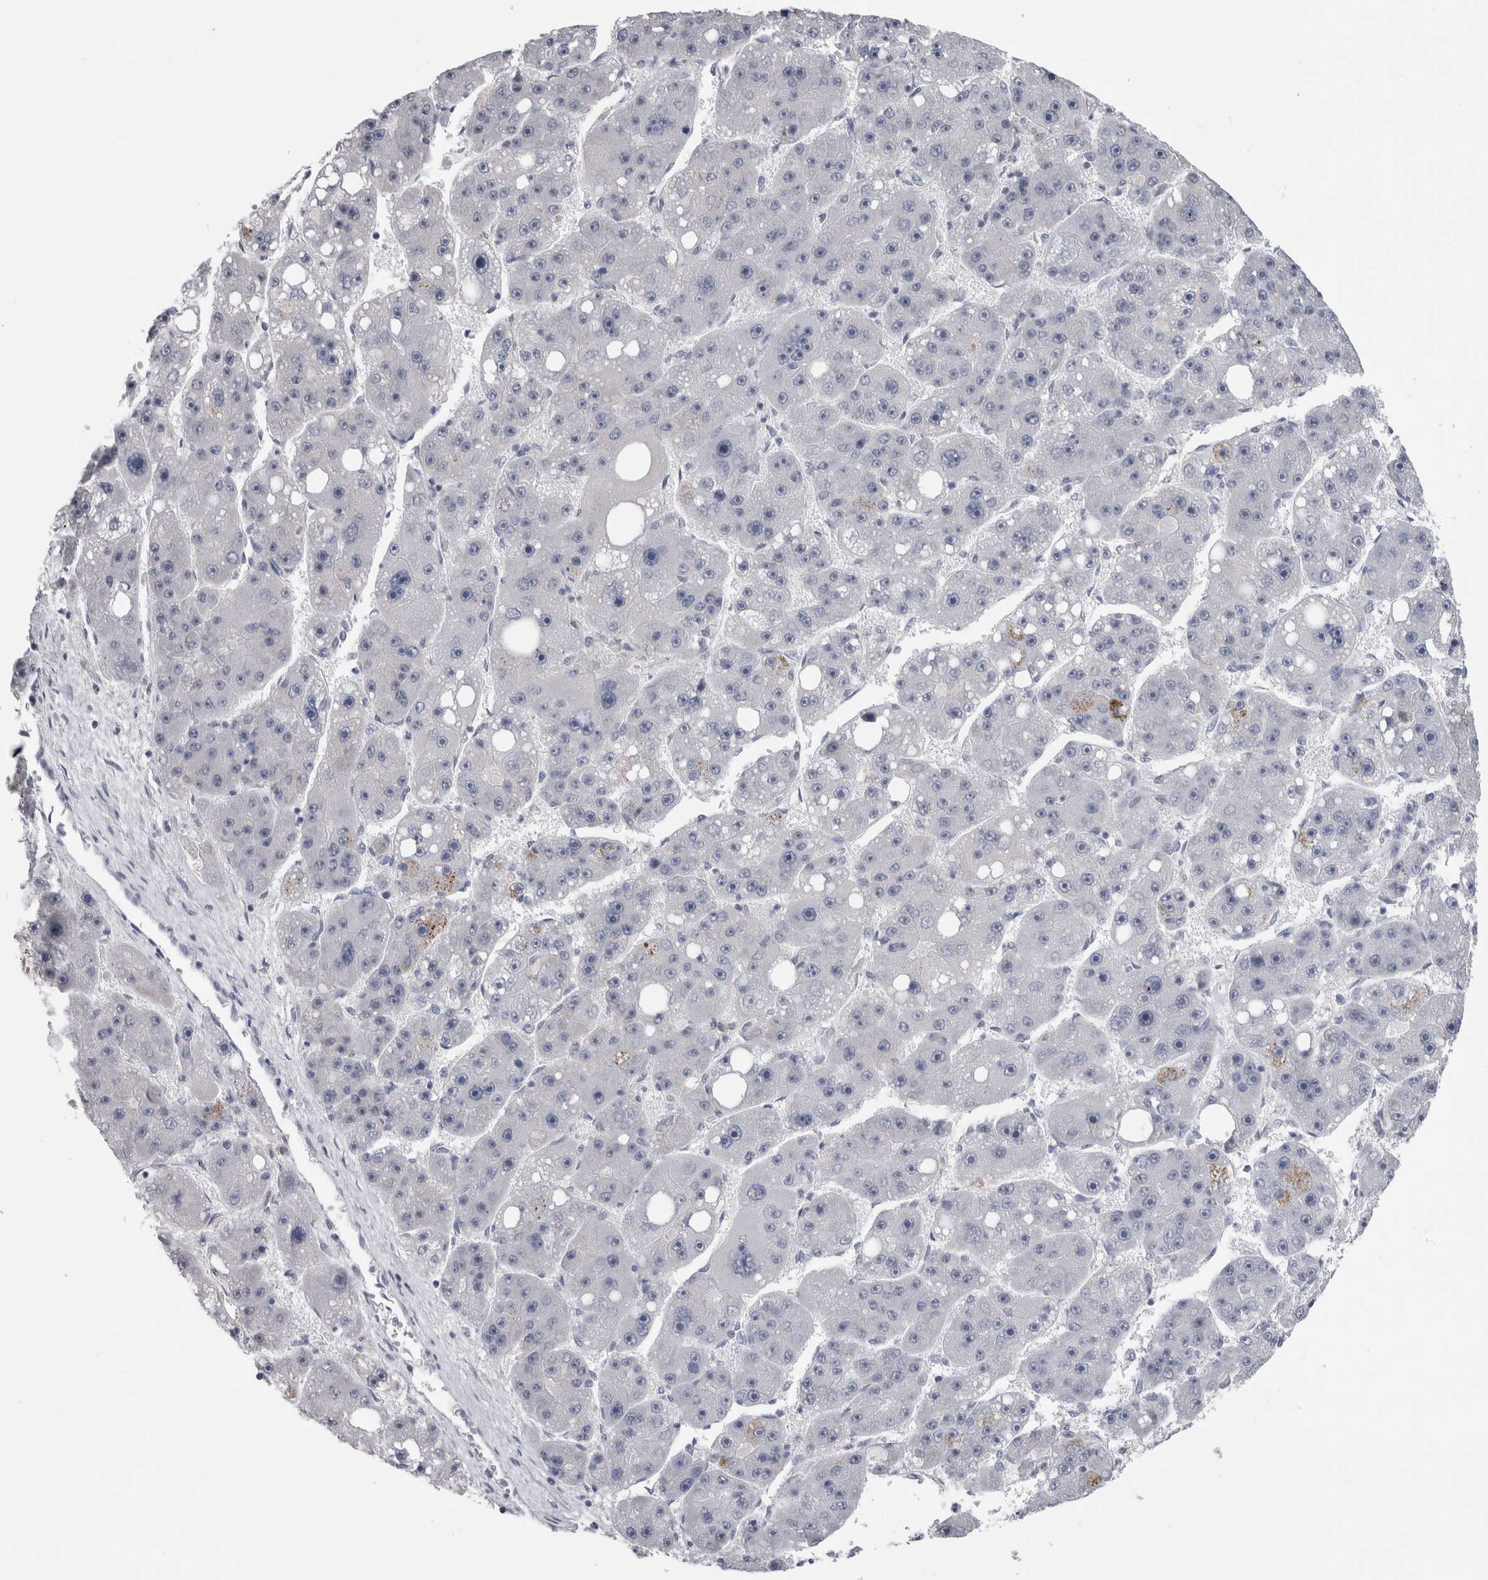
{"staining": {"intensity": "negative", "quantity": "none", "location": "none"}, "tissue": "liver cancer", "cell_type": "Tumor cells", "image_type": "cancer", "snomed": [{"axis": "morphology", "description": "Carcinoma, Hepatocellular, NOS"}, {"axis": "topography", "description": "Liver"}], "caption": "Immunohistochemical staining of human hepatocellular carcinoma (liver) demonstrates no significant expression in tumor cells.", "gene": "TMEM242", "patient": {"sex": "female", "age": 61}}